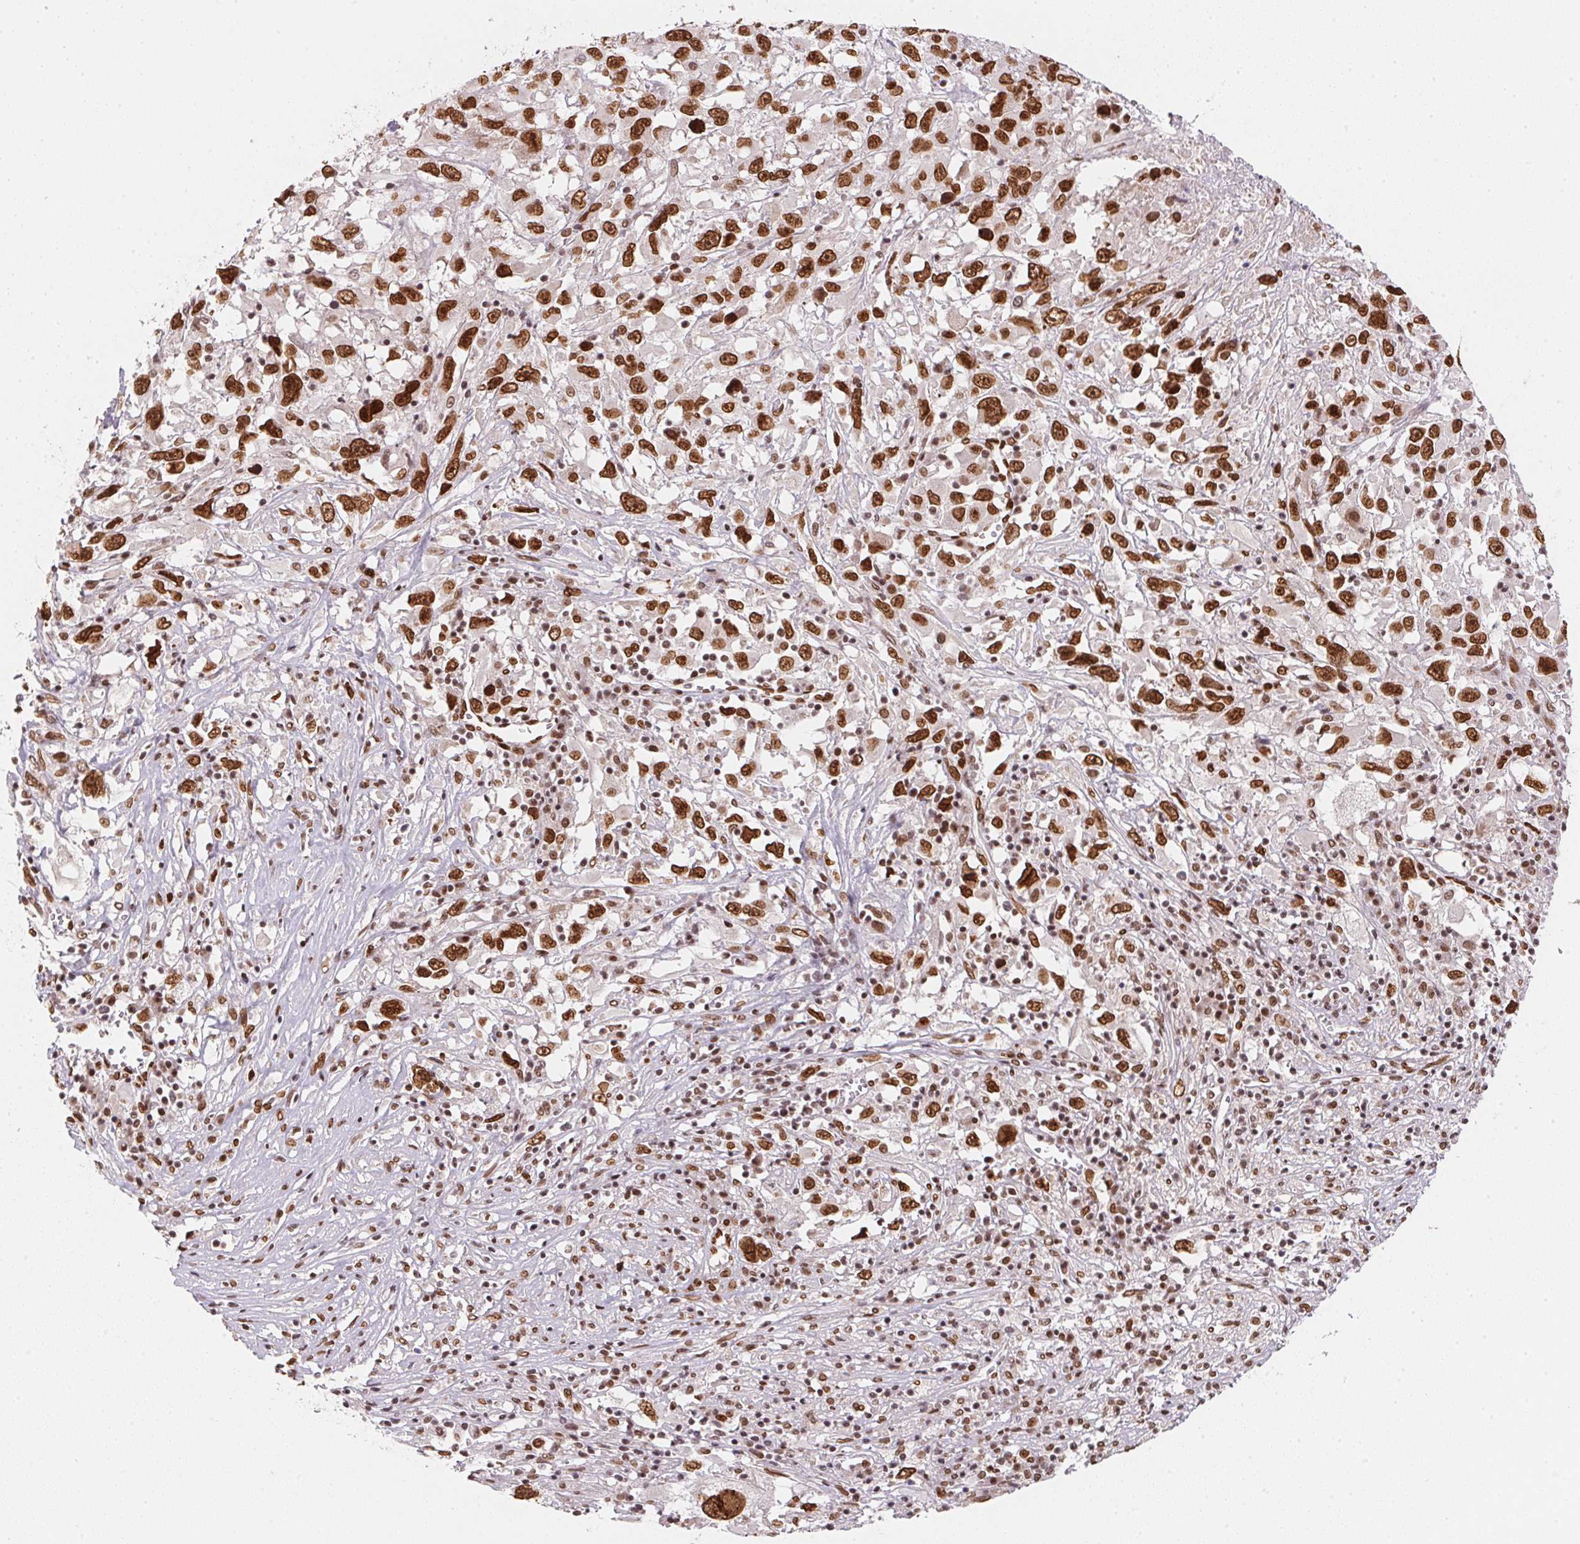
{"staining": {"intensity": "strong", "quantity": ">75%", "location": "nuclear"}, "tissue": "melanoma", "cell_type": "Tumor cells", "image_type": "cancer", "snomed": [{"axis": "morphology", "description": "Malignant melanoma, Metastatic site"}, {"axis": "topography", "description": "Soft tissue"}], "caption": "Immunohistochemistry (IHC) (DAB) staining of melanoma exhibits strong nuclear protein expression in approximately >75% of tumor cells.", "gene": "SAP30BP", "patient": {"sex": "male", "age": 50}}